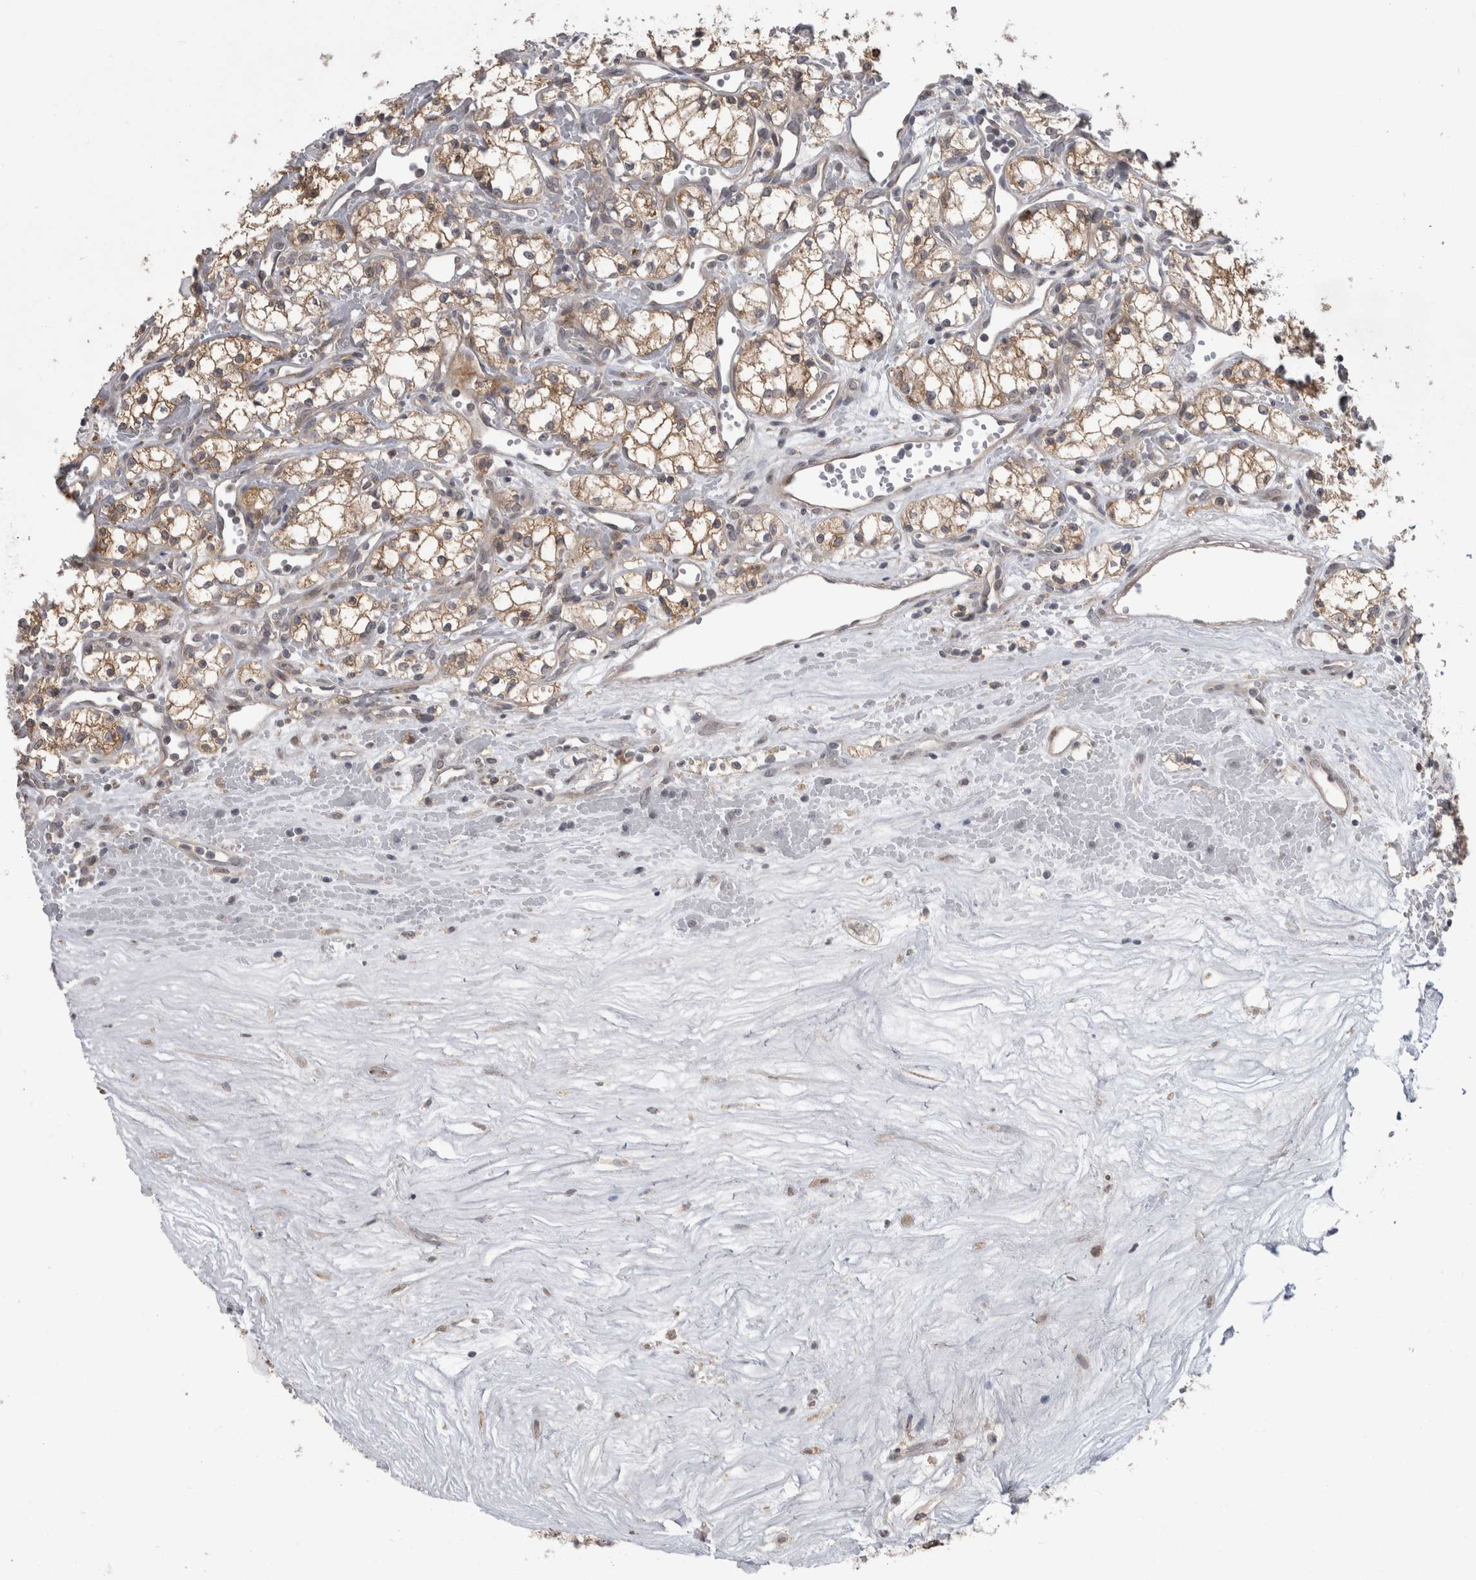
{"staining": {"intensity": "moderate", "quantity": "25%-75%", "location": "cytoplasmic/membranous"}, "tissue": "renal cancer", "cell_type": "Tumor cells", "image_type": "cancer", "snomed": [{"axis": "morphology", "description": "Adenocarcinoma, NOS"}, {"axis": "topography", "description": "Kidney"}], "caption": "Immunohistochemical staining of human adenocarcinoma (renal) exhibits moderate cytoplasmic/membranous protein expression in approximately 25%-75% of tumor cells.", "gene": "MTBP", "patient": {"sex": "male", "age": 59}}